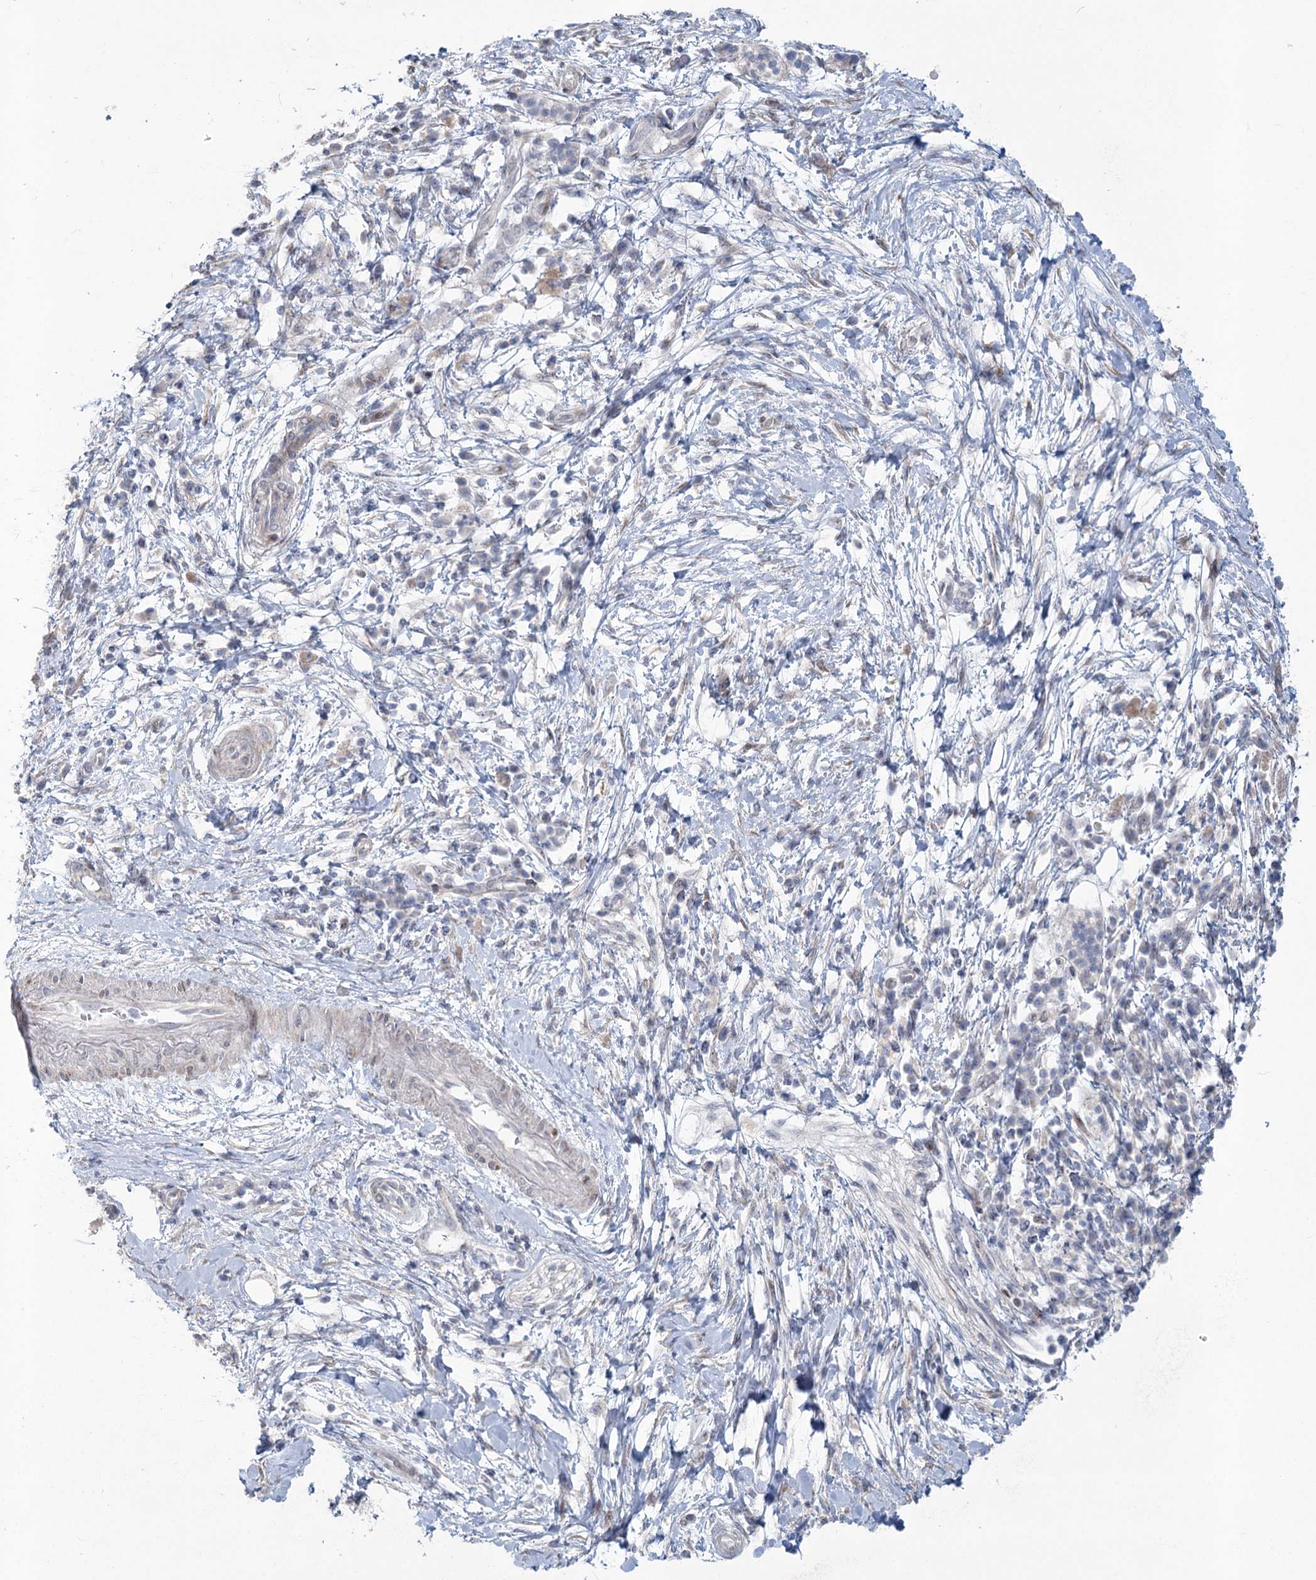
{"staining": {"intensity": "negative", "quantity": "none", "location": "none"}, "tissue": "pancreatic cancer", "cell_type": "Tumor cells", "image_type": "cancer", "snomed": [{"axis": "morphology", "description": "Adenocarcinoma, NOS"}, {"axis": "topography", "description": "Pancreas"}], "caption": "Tumor cells are negative for brown protein staining in adenocarcinoma (pancreatic).", "gene": "ABITRAM", "patient": {"sex": "male", "age": 68}}